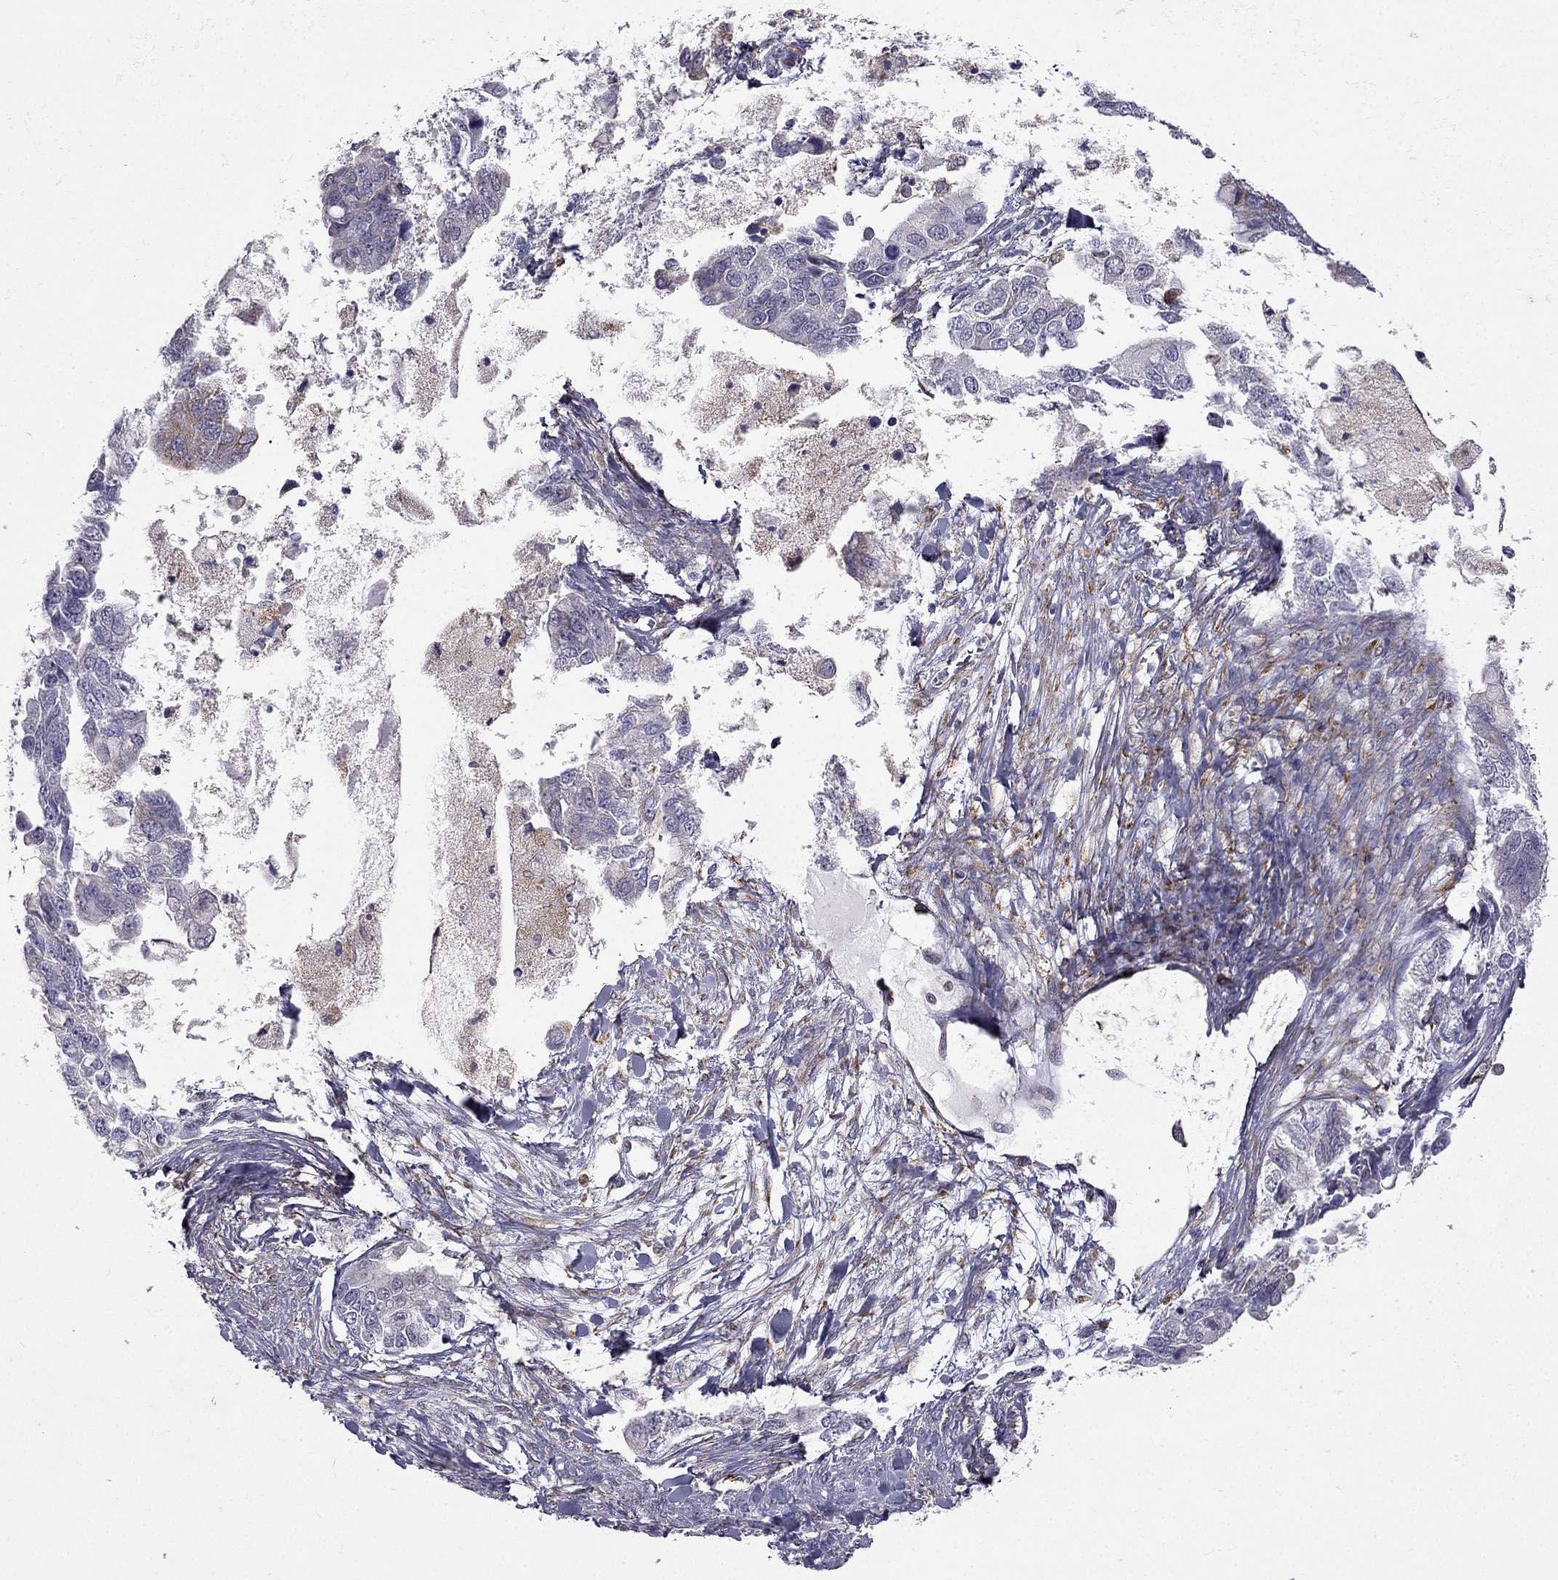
{"staining": {"intensity": "weak", "quantity": "<25%", "location": "cytoplasmic/membranous"}, "tissue": "ovarian cancer", "cell_type": "Tumor cells", "image_type": "cancer", "snomed": [{"axis": "morphology", "description": "Cystadenocarcinoma, mucinous, NOS"}, {"axis": "topography", "description": "Ovary"}], "caption": "DAB immunohistochemical staining of human mucinous cystadenocarcinoma (ovarian) shows no significant expression in tumor cells.", "gene": "IKBIP", "patient": {"sex": "female", "age": 76}}